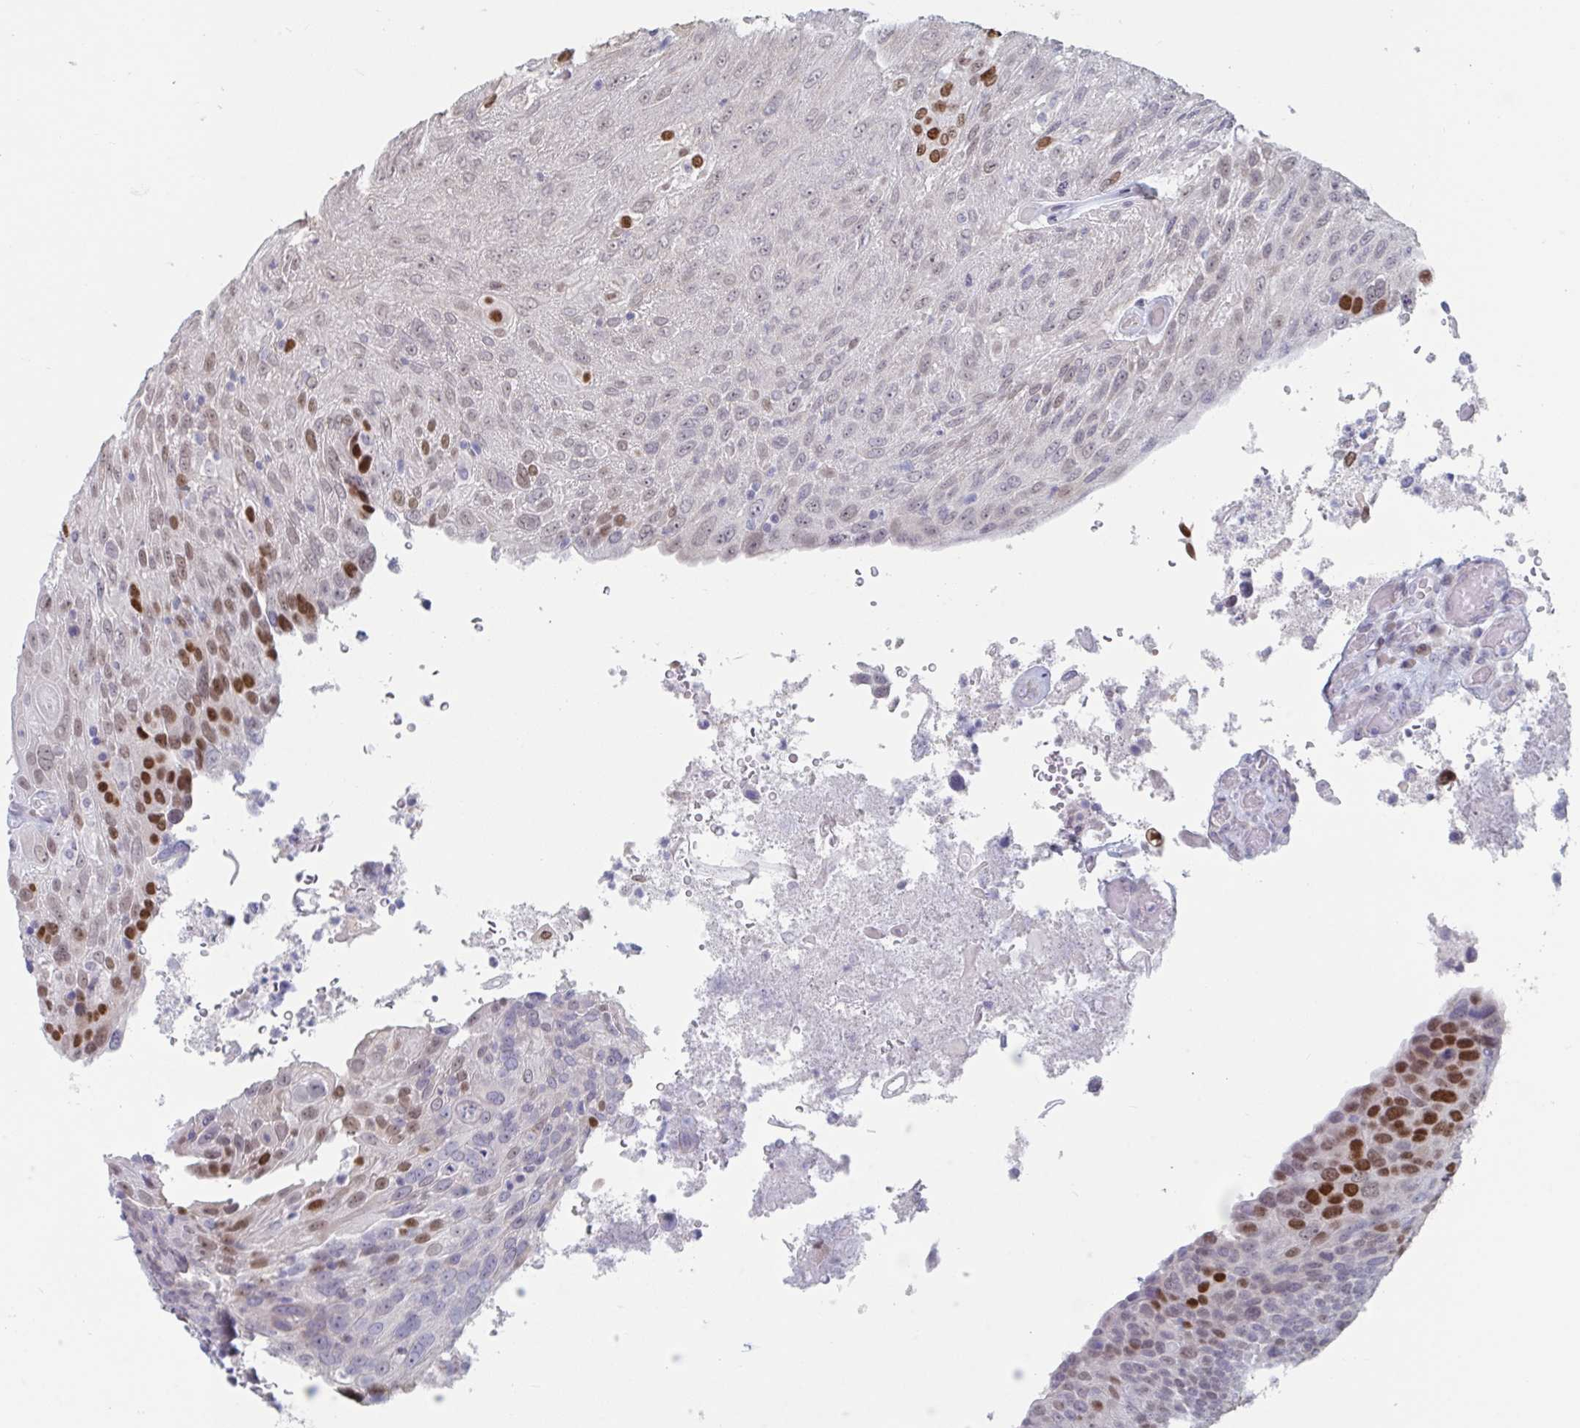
{"staining": {"intensity": "strong", "quantity": "25%-75%", "location": "nuclear"}, "tissue": "urothelial cancer", "cell_type": "Tumor cells", "image_type": "cancer", "snomed": [{"axis": "morphology", "description": "Urothelial carcinoma, High grade"}, {"axis": "topography", "description": "Urinary bladder"}], "caption": "Tumor cells show strong nuclear expression in about 25%-75% of cells in urothelial carcinoma (high-grade). Nuclei are stained in blue.", "gene": "FOXA1", "patient": {"sex": "female", "age": 70}}